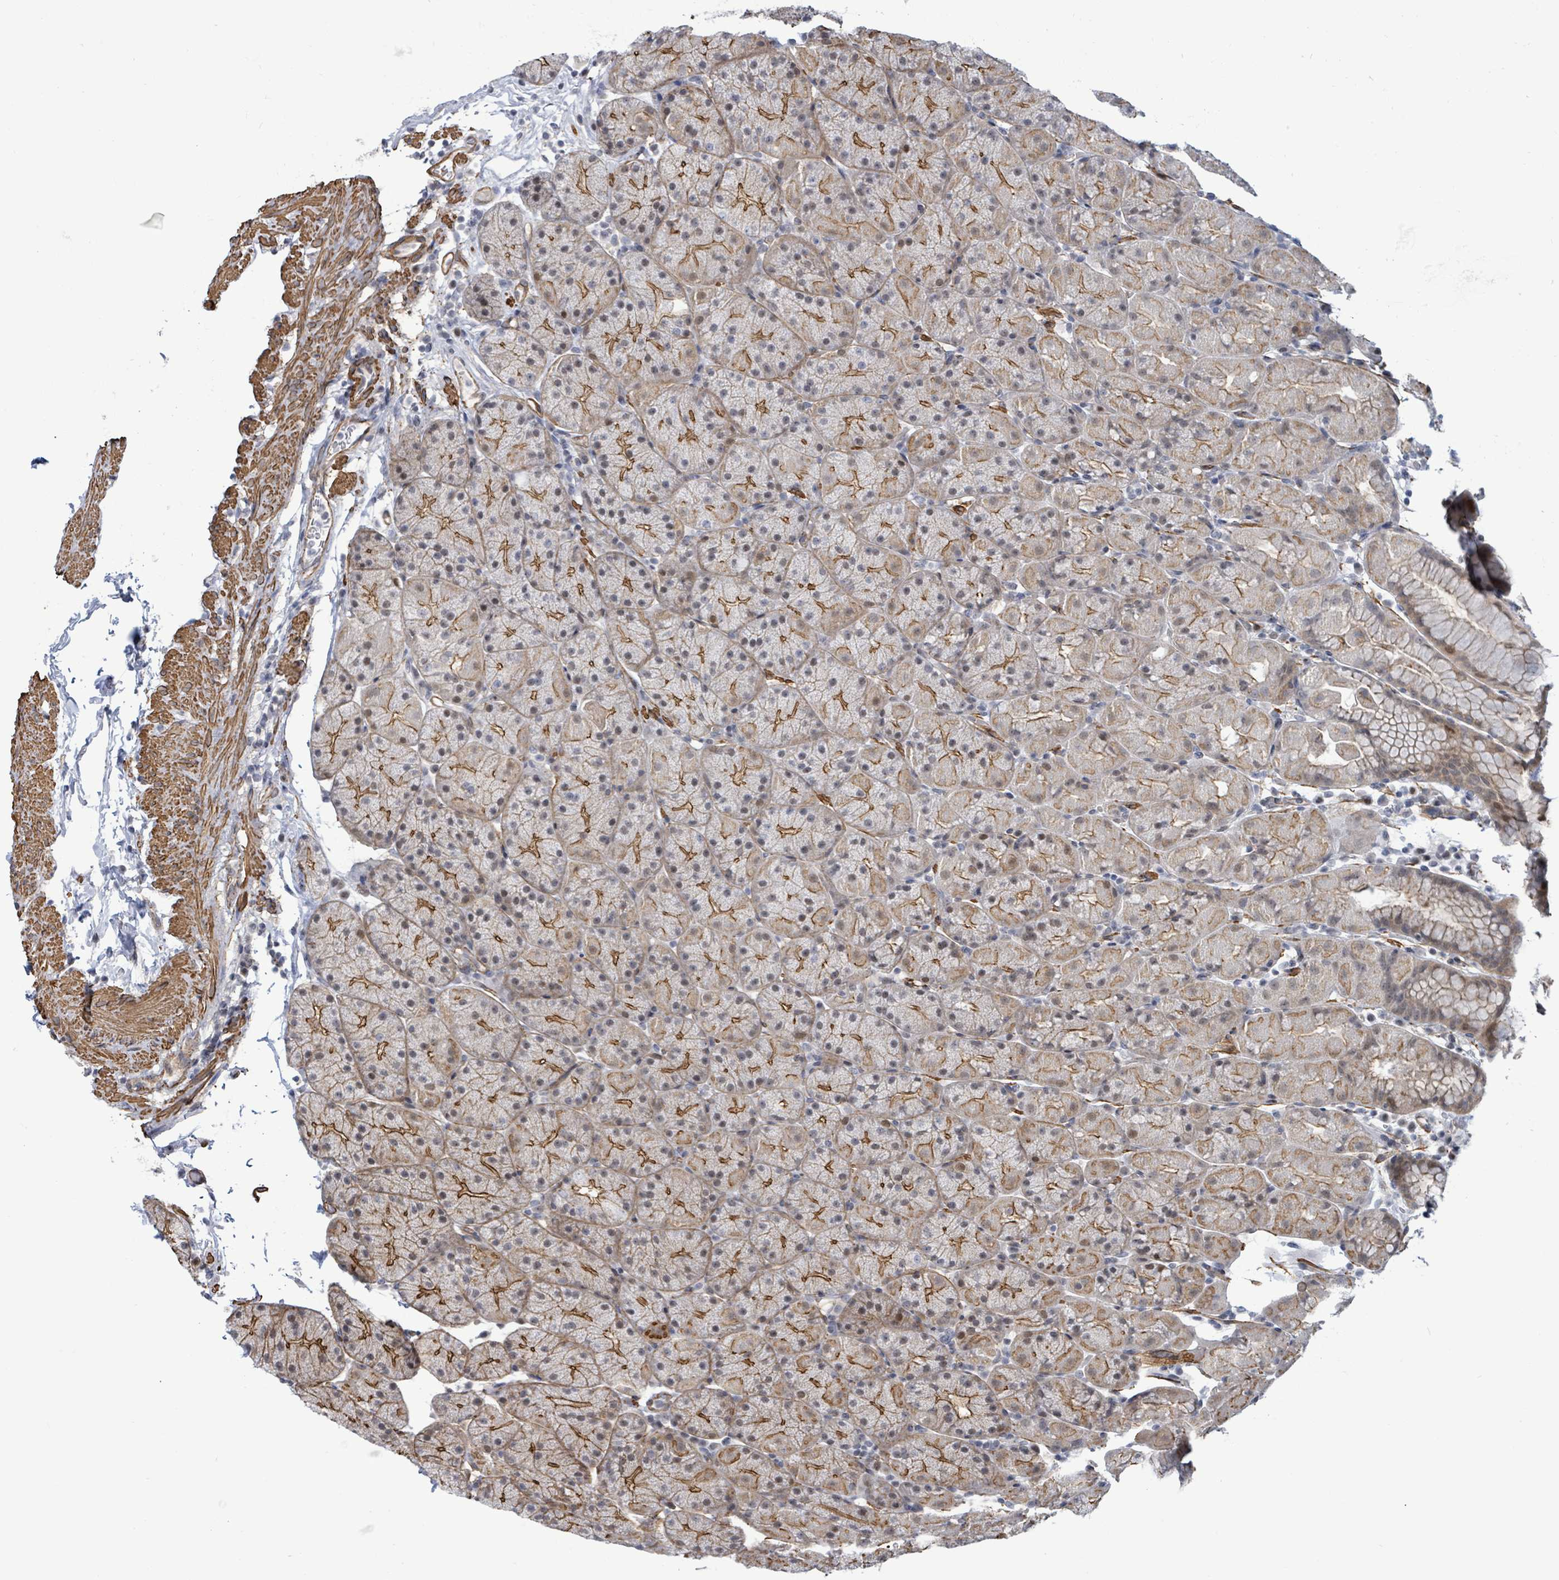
{"staining": {"intensity": "strong", "quantity": "25%-75%", "location": "cytoplasmic/membranous"}, "tissue": "stomach", "cell_type": "Glandular cells", "image_type": "normal", "snomed": [{"axis": "morphology", "description": "Normal tissue, NOS"}, {"axis": "topography", "description": "Stomach, upper"}, {"axis": "topography", "description": "Stomach, lower"}], "caption": "Immunohistochemistry (IHC) of unremarkable human stomach demonstrates high levels of strong cytoplasmic/membranous expression in approximately 25%-75% of glandular cells.", "gene": "DMRTC1B", "patient": {"sex": "male", "age": 67}}